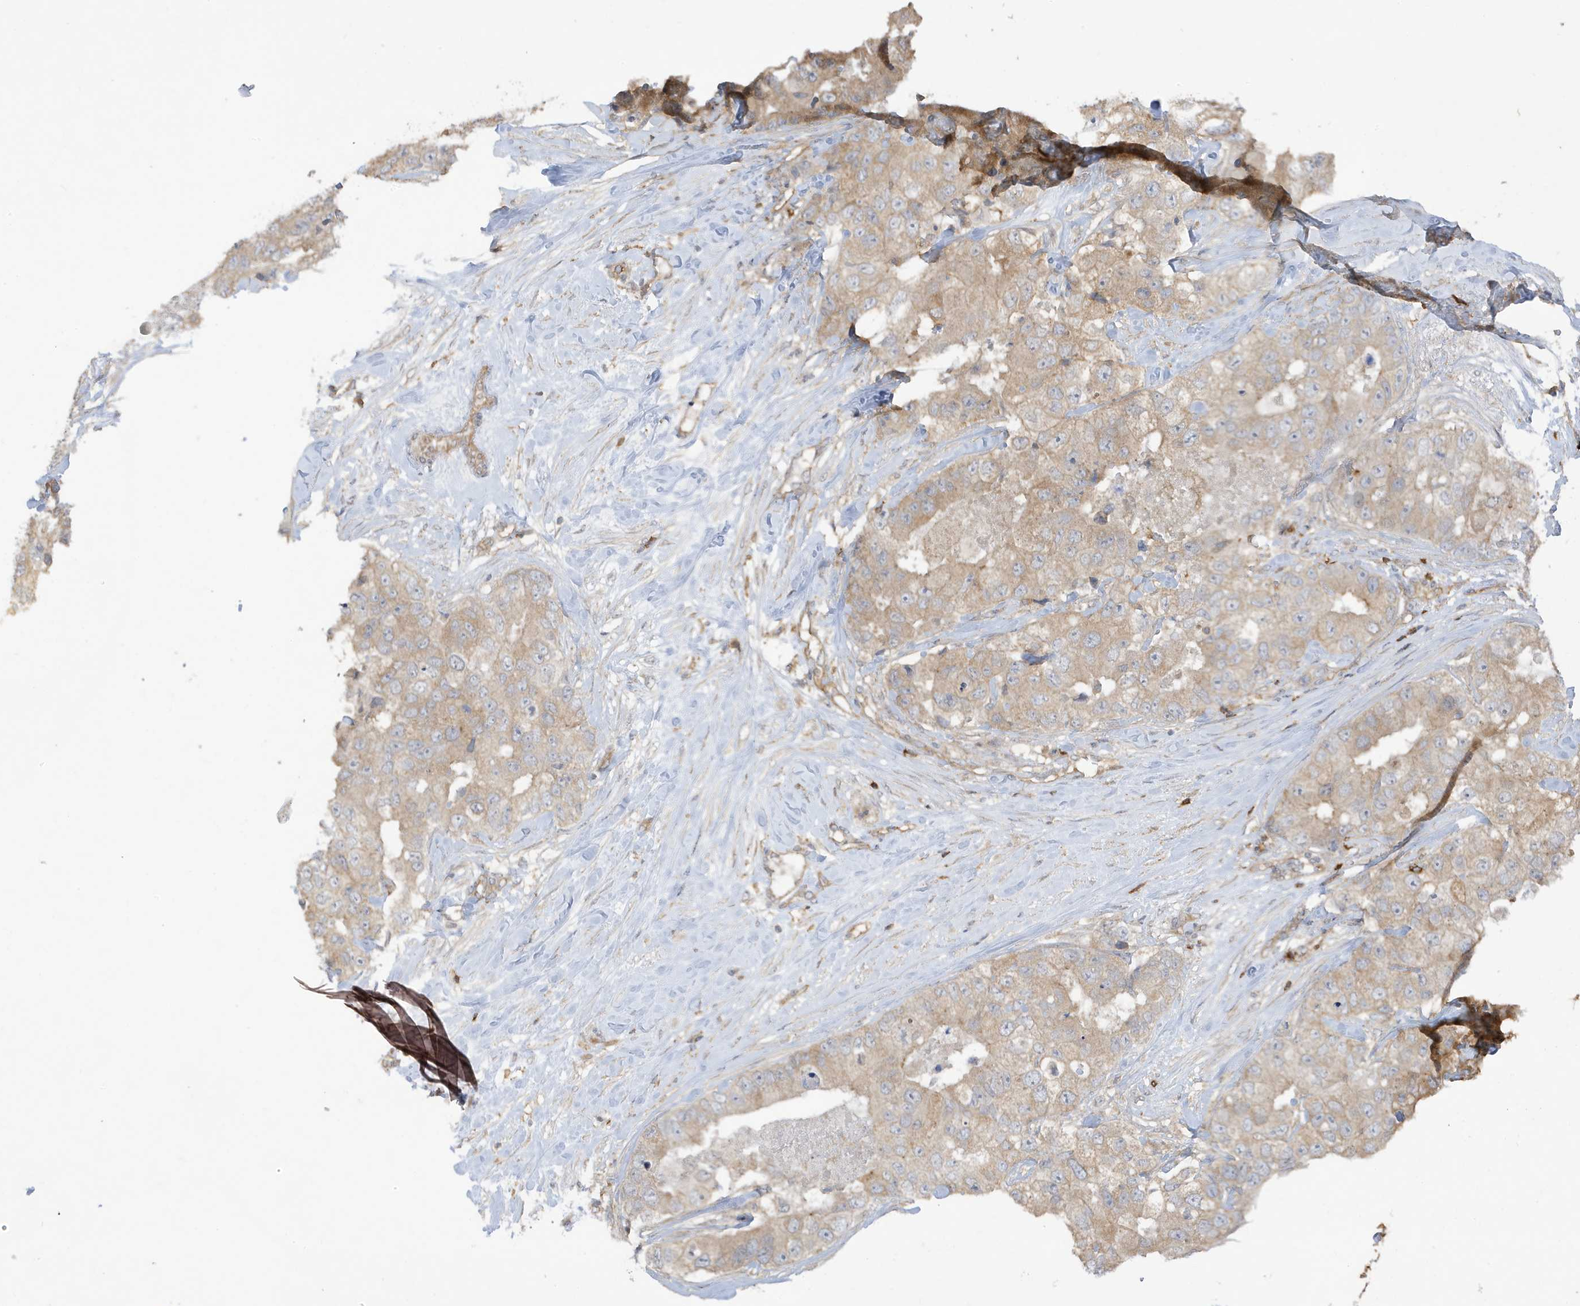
{"staining": {"intensity": "weak", "quantity": "25%-75%", "location": "cytoplasmic/membranous"}, "tissue": "breast cancer", "cell_type": "Tumor cells", "image_type": "cancer", "snomed": [{"axis": "morphology", "description": "Duct carcinoma"}, {"axis": "topography", "description": "Breast"}], "caption": "Protein staining reveals weak cytoplasmic/membranous expression in about 25%-75% of tumor cells in invasive ductal carcinoma (breast).", "gene": "PHACTR2", "patient": {"sex": "female", "age": 62}}